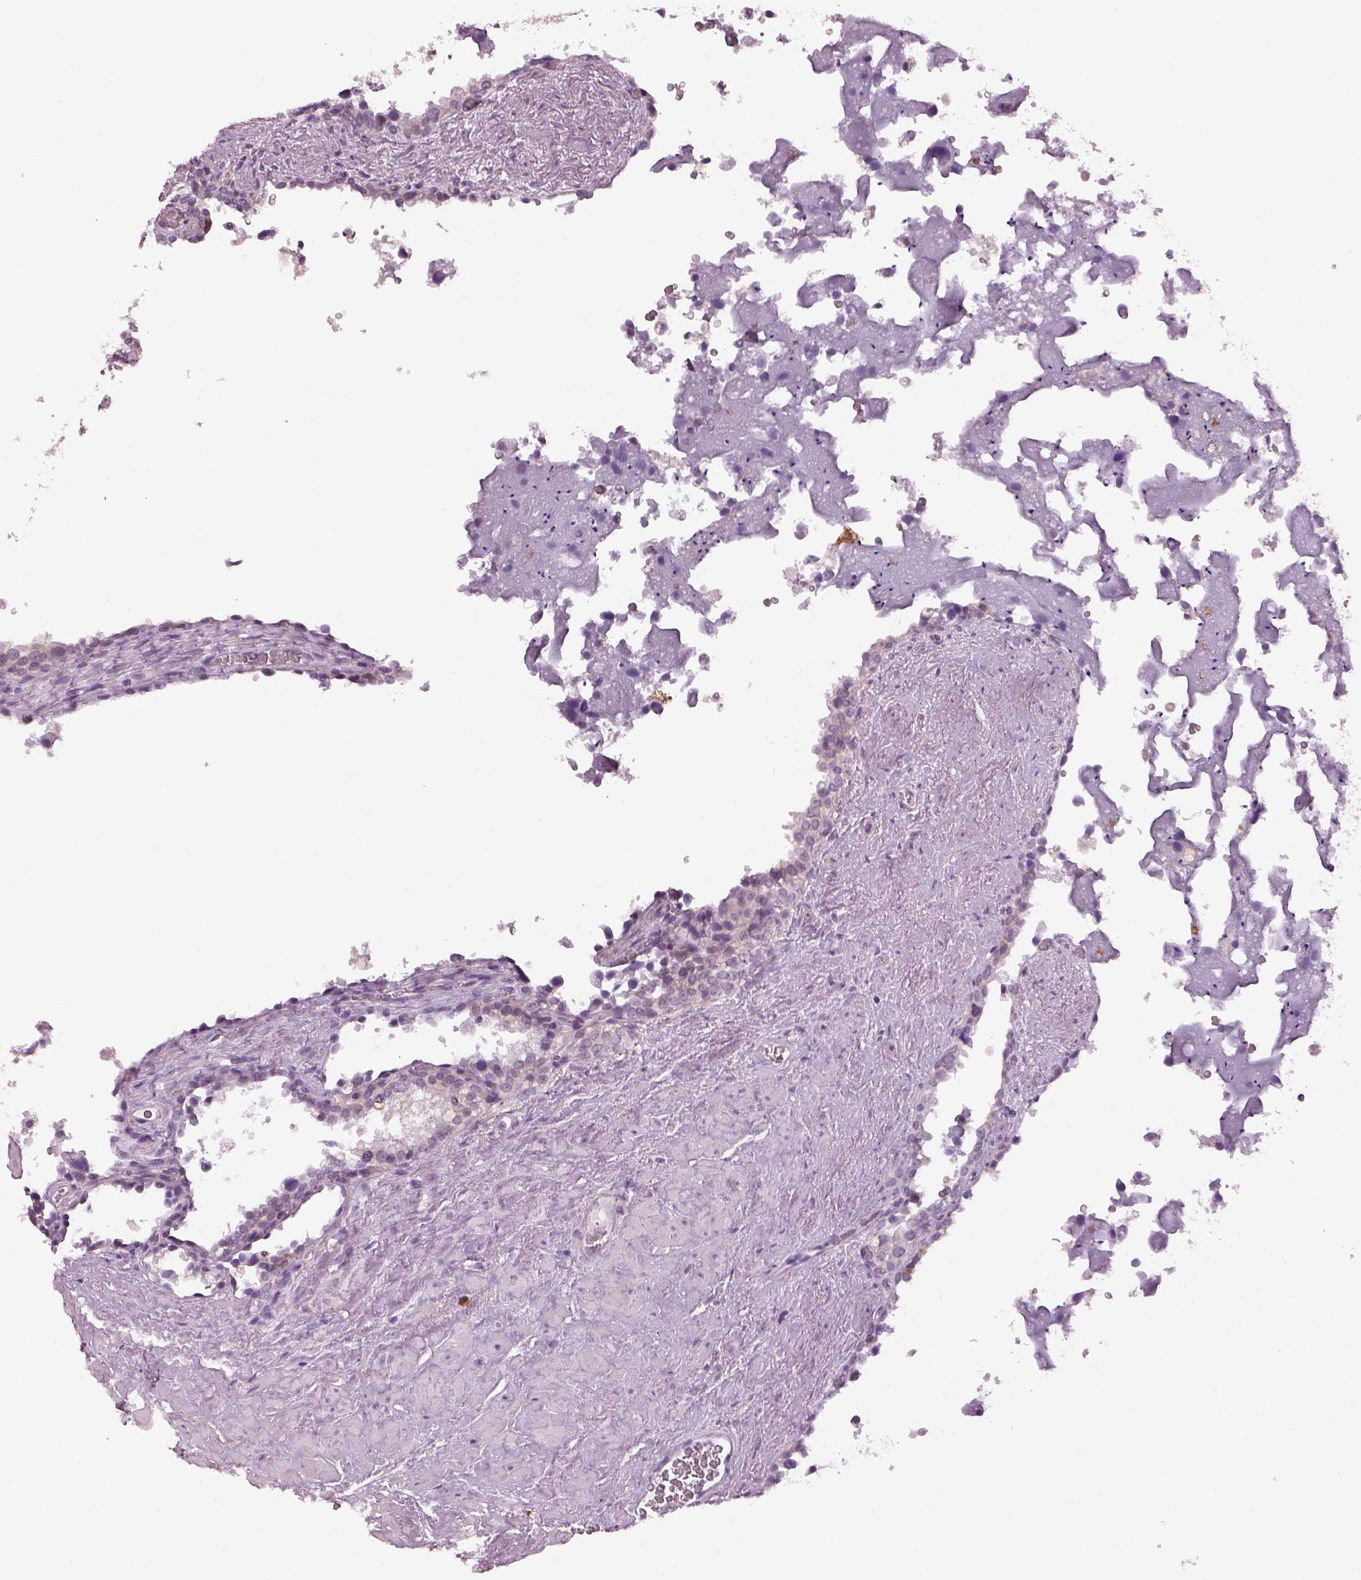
{"staining": {"intensity": "negative", "quantity": "none", "location": "none"}, "tissue": "seminal vesicle", "cell_type": "Glandular cells", "image_type": "normal", "snomed": [{"axis": "morphology", "description": "Normal tissue, NOS"}, {"axis": "topography", "description": "Seminal veicle"}], "caption": "This is an immunohistochemistry photomicrograph of benign seminal vesicle. There is no expression in glandular cells.", "gene": "CACNG4", "patient": {"sex": "male", "age": 71}}